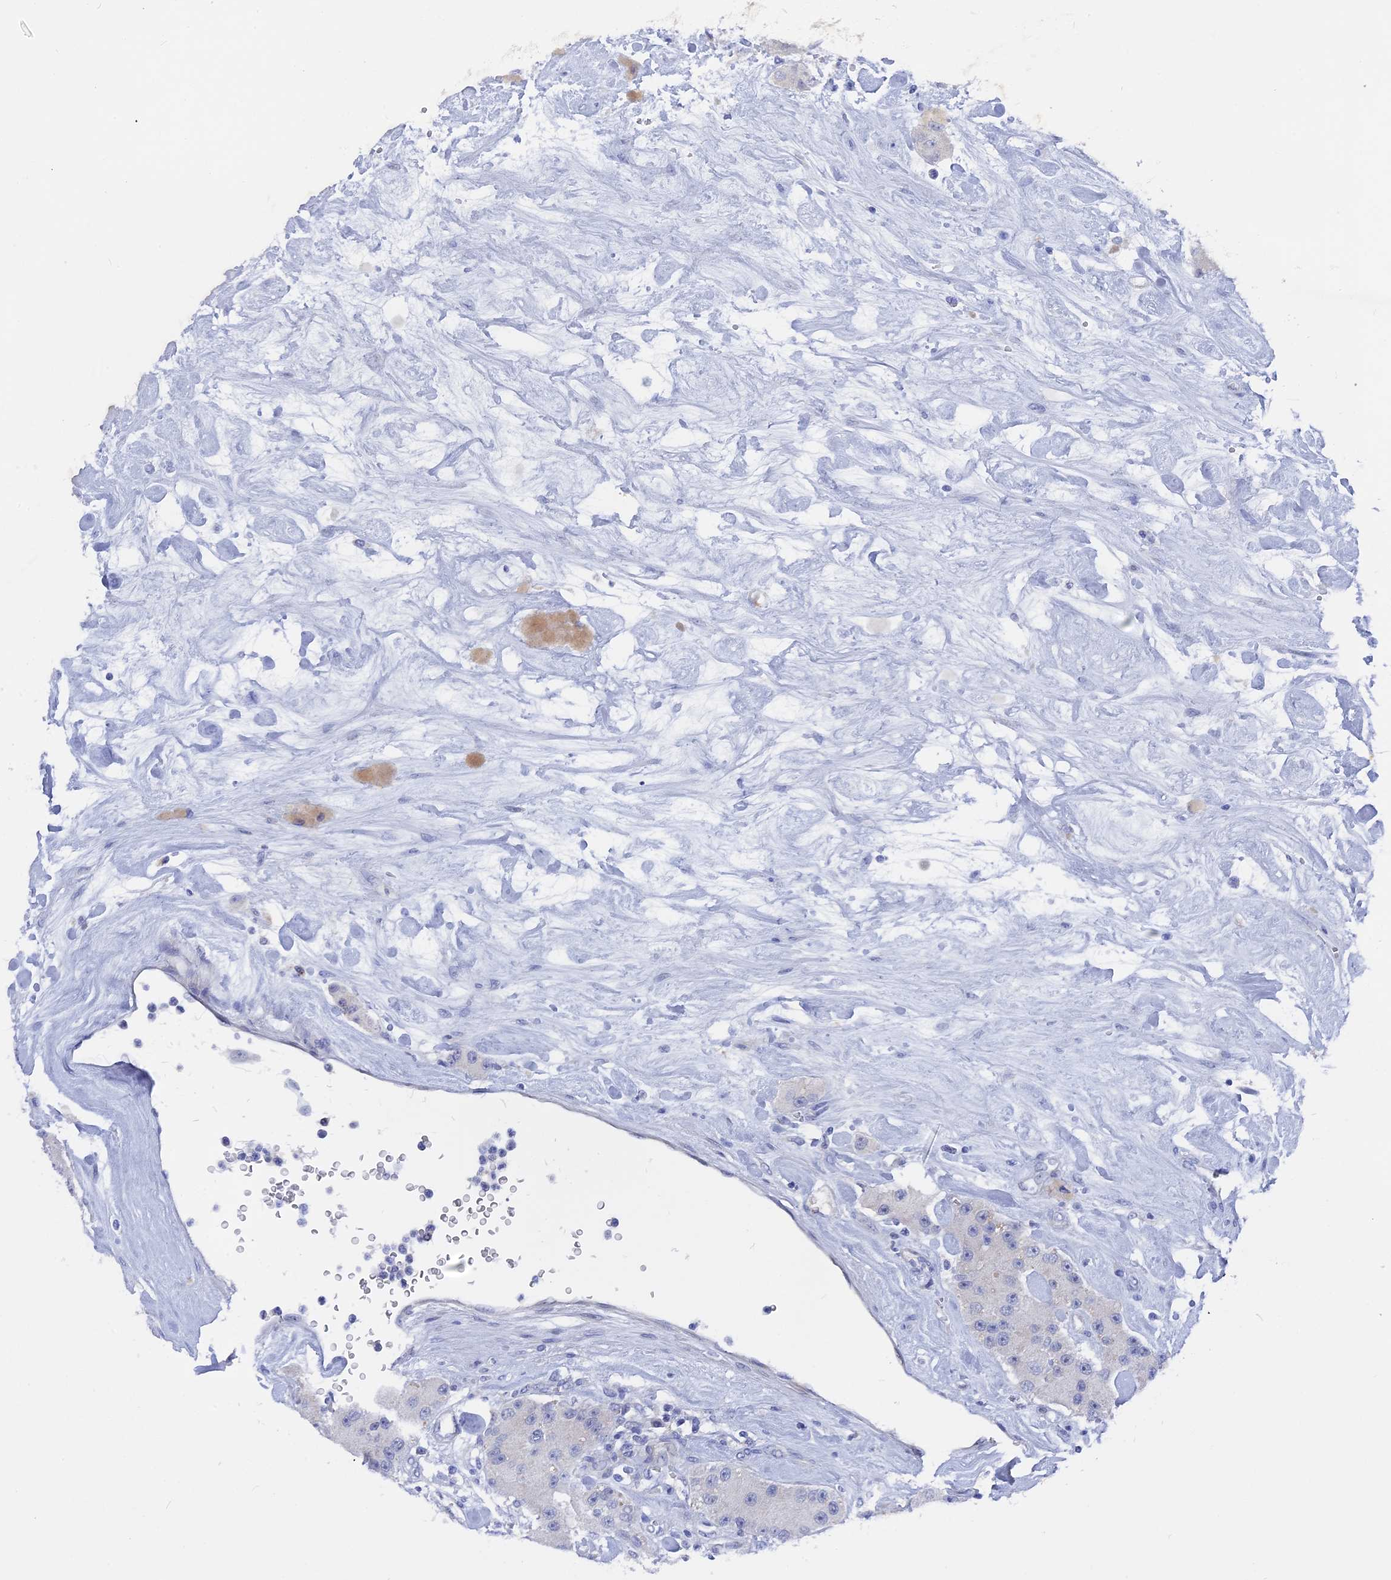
{"staining": {"intensity": "negative", "quantity": "none", "location": "none"}, "tissue": "carcinoid", "cell_type": "Tumor cells", "image_type": "cancer", "snomed": [{"axis": "morphology", "description": "Carcinoid, malignant, NOS"}, {"axis": "topography", "description": "Pancreas"}], "caption": "High power microscopy micrograph of an immunohistochemistry (IHC) micrograph of carcinoid, revealing no significant expression in tumor cells. Nuclei are stained in blue.", "gene": "DACT3", "patient": {"sex": "male", "age": 41}}